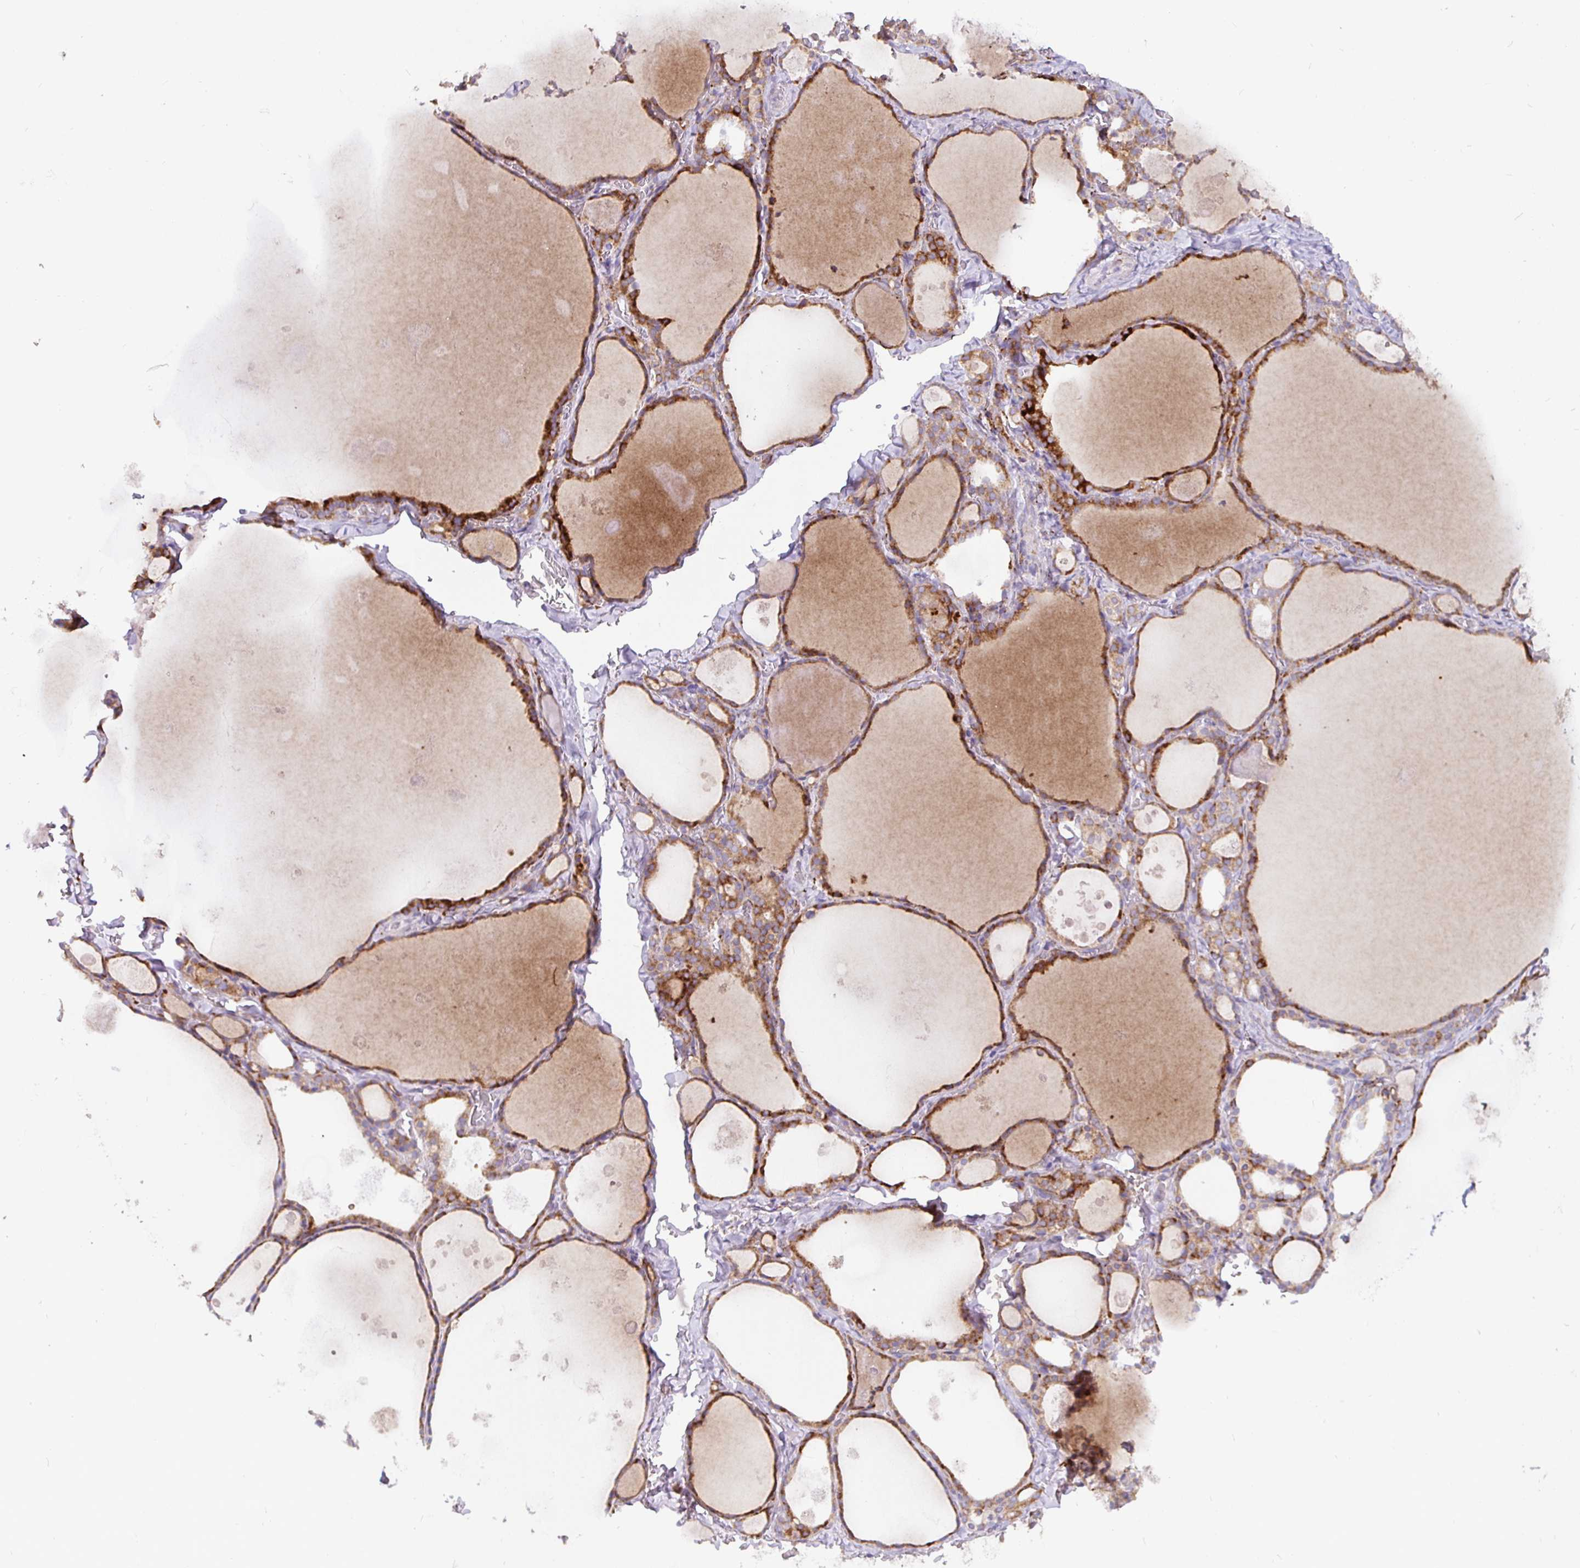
{"staining": {"intensity": "strong", "quantity": "25%-75%", "location": "cytoplasmic/membranous"}, "tissue": "thyroid gland", "cell_type": "Glandular cells", "image_type": "normal", "snomed": [{"axis": "morphology", "description": "Normal tissue, NOS"}, {"axis": "topography", "description": "Thyroid gland"}], "caption": "Brown immunohistochemical staining in unremarkable human thyroid gland demonstrates strong cytoplasmic/membranous staining in approximately 25%-75% of glandular cells.", "gene": "P4HA2", "patient": {"sex": "male", "age": 56}}